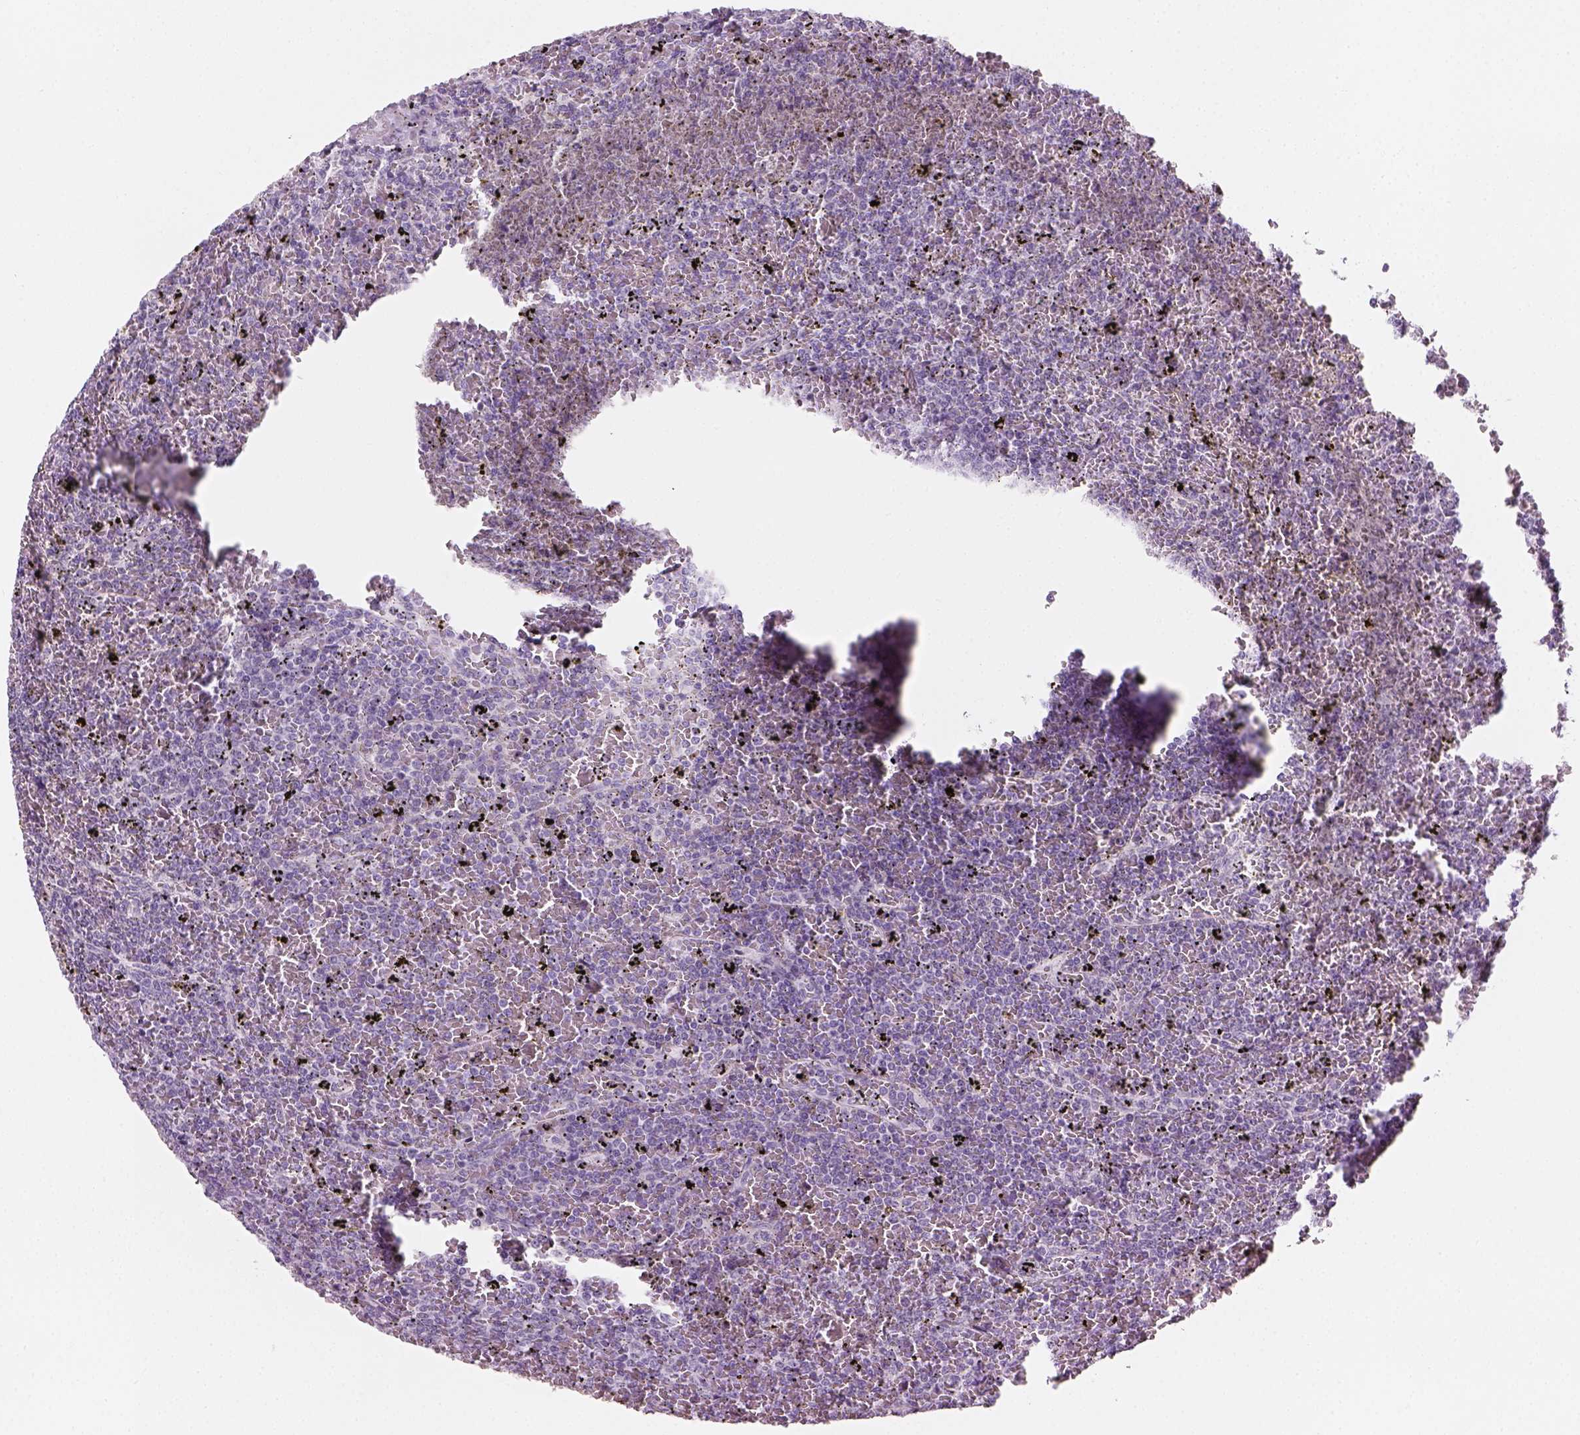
{"staining": {"intensity": "negative", "quantity": "none", "location": "none"}, "tissue": "lymphoma", "cell_type": "Tumor cells", "image_type": "cancer", "snomed": [{"axis": "morphology", "description": "Malignant lymphoma, non-Hodgkin's type, Low grade"}, {"axis": "topography", "description": "Spleen"}], "caption": "Immunohistochemical staining of malignant lymphoma, non-Hodgkin's type (low-grade) demonstrates no significant staining in tumor cells. Nuclei are stained in blue.", "gene": "TH", "patient": {"sex": "female", "age": 77}}